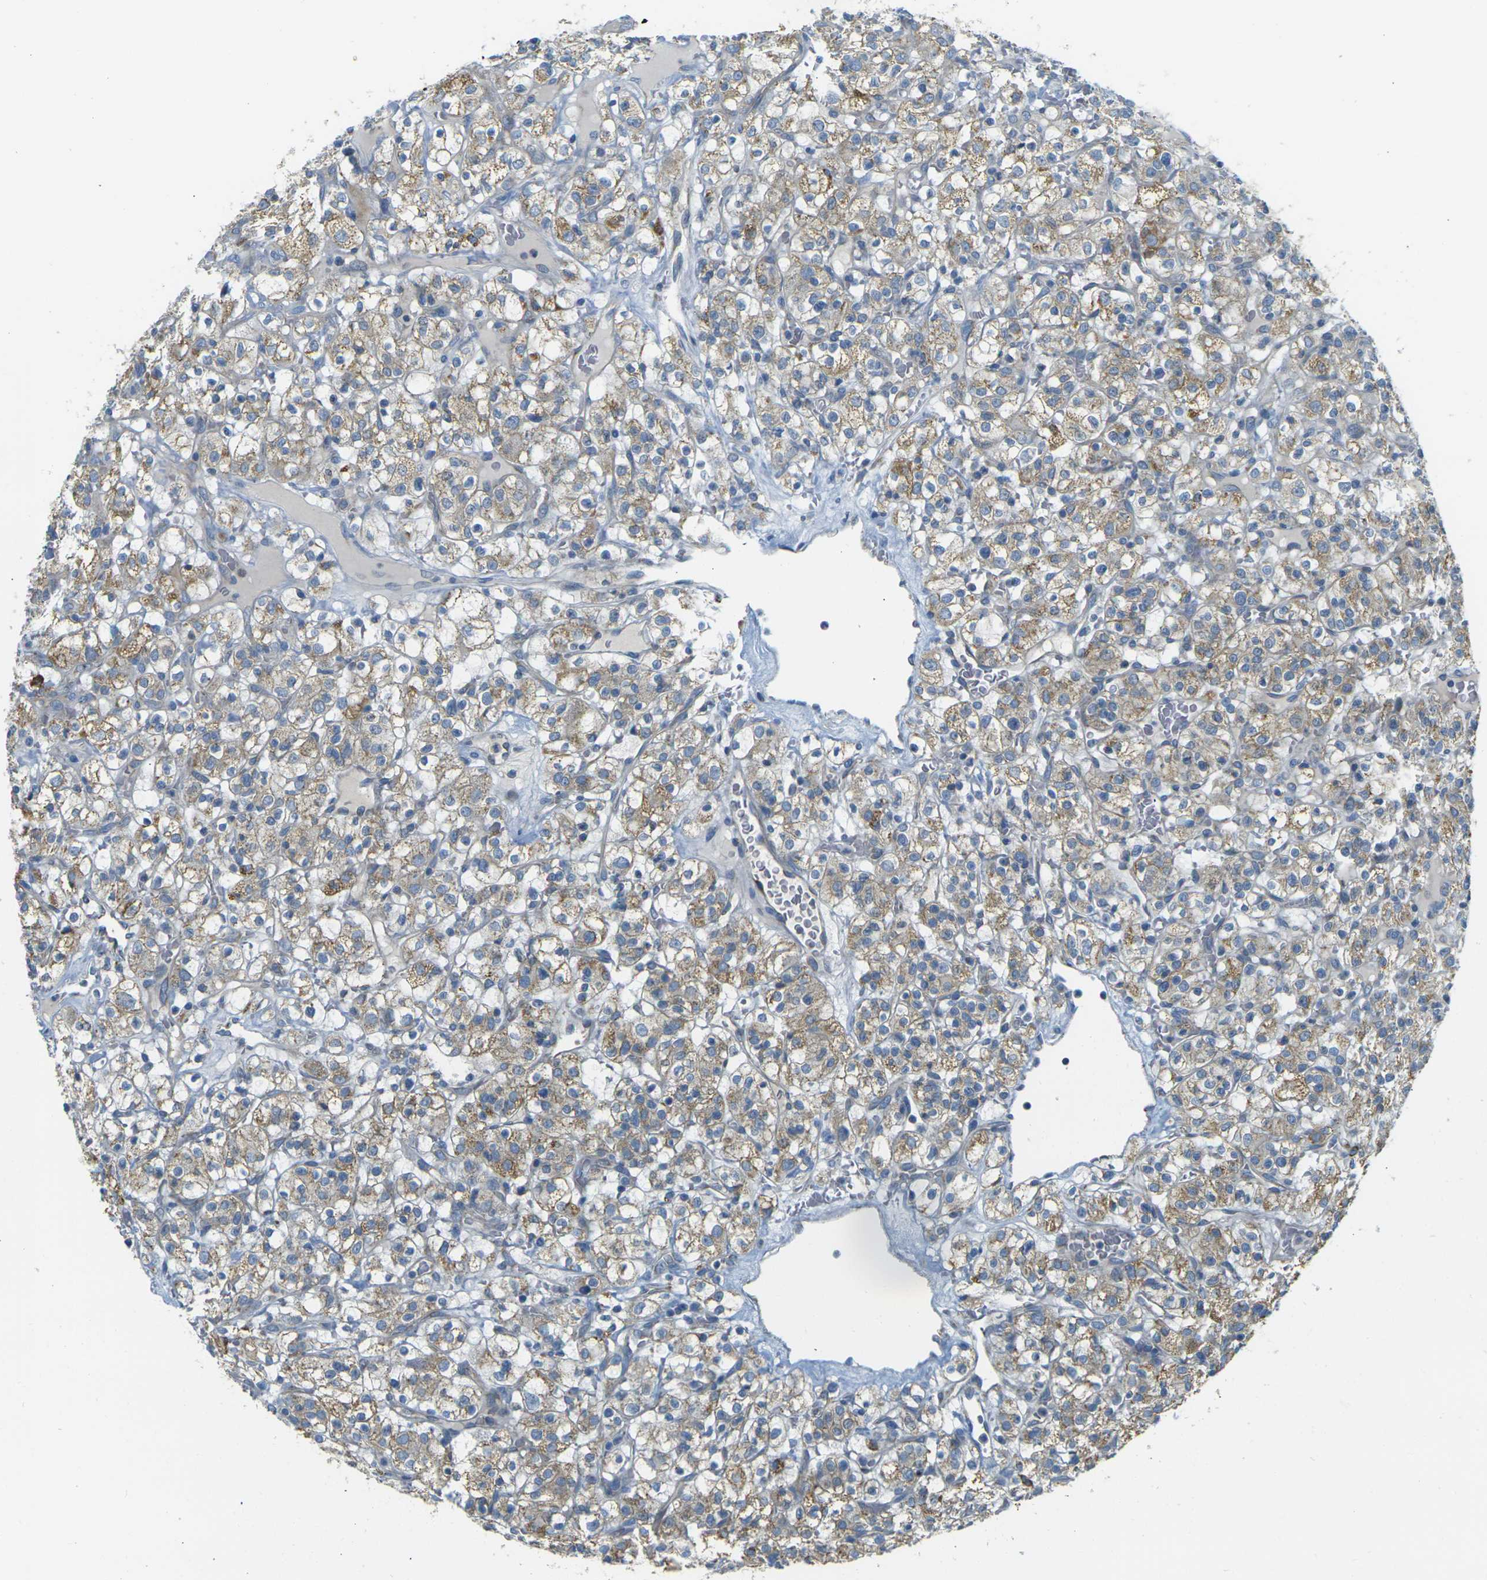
{"staining": {"intensity": "weak", "quantity": ">75%", "location": "cytoplasmic/membranous"}, "tissue": "renal cancer", "cell_type": "Tumor cells", "image_type": "cancer", "snomed": [{"axis": "morphology", "description": "Normal tissue, NOS"}, {"axis": "morphology", "description": "Adenocarcinoma, NOS"}, {"axis": "topography", "description": "Kidney"}], "caption": "The photomicrograph demonstrates a brown stain indicating the presence of a protein in the cytoplasmic/membranous of tumor cells in adenocarcinoma (renal). The protein of interest is stained brown, and the nuclei are stained in blue (DAB (3,3'-diaminobenzidine) IHC with brightfield microscopy, high magnification).", "gene": "PARD6B", "patient": {"sex": "female", "age": 72}}